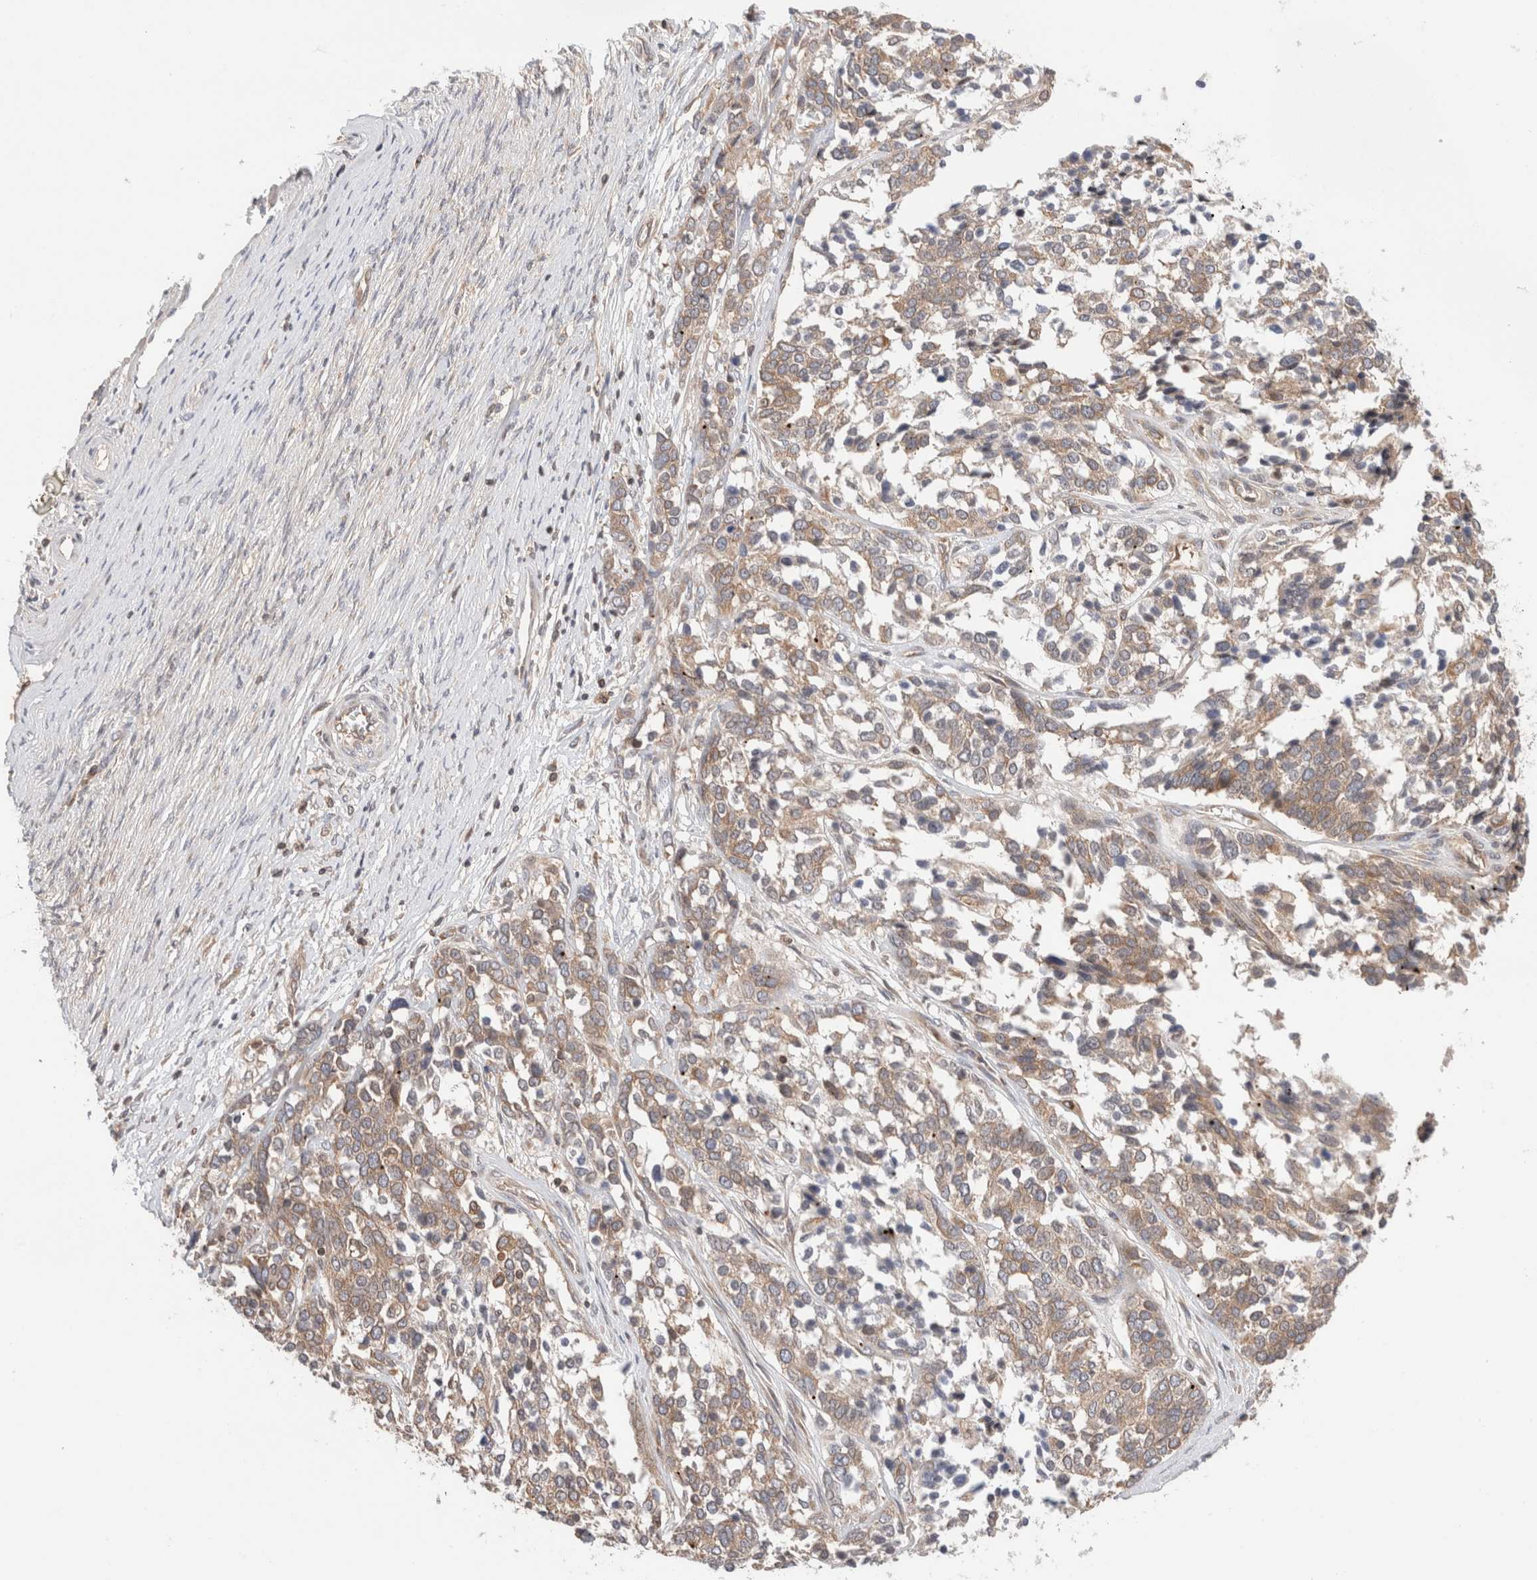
{"staining": {"intensity": "moderate", "quantity": ">75%", "location": "cytoplasmic/membranous"}, "tissue": "ovarian cancer", "cell_type": "Tumor cells", "image_type": "cancer", "snomed": [{"axis": "morphology", "description": "Cystadenocarcinoma, serous, NOS"}, {"axis": "topography", "description": "Ovary"}], "caption": "Ovarian serous cystadenocarcinoma was stained to show a protein in brown. There is medium levels of moderate cytoplasmic/membranous positivity in about >75% of tumor cells.", "gene": "SIKE1", "patient": {"sex": "female", "age": 44}}